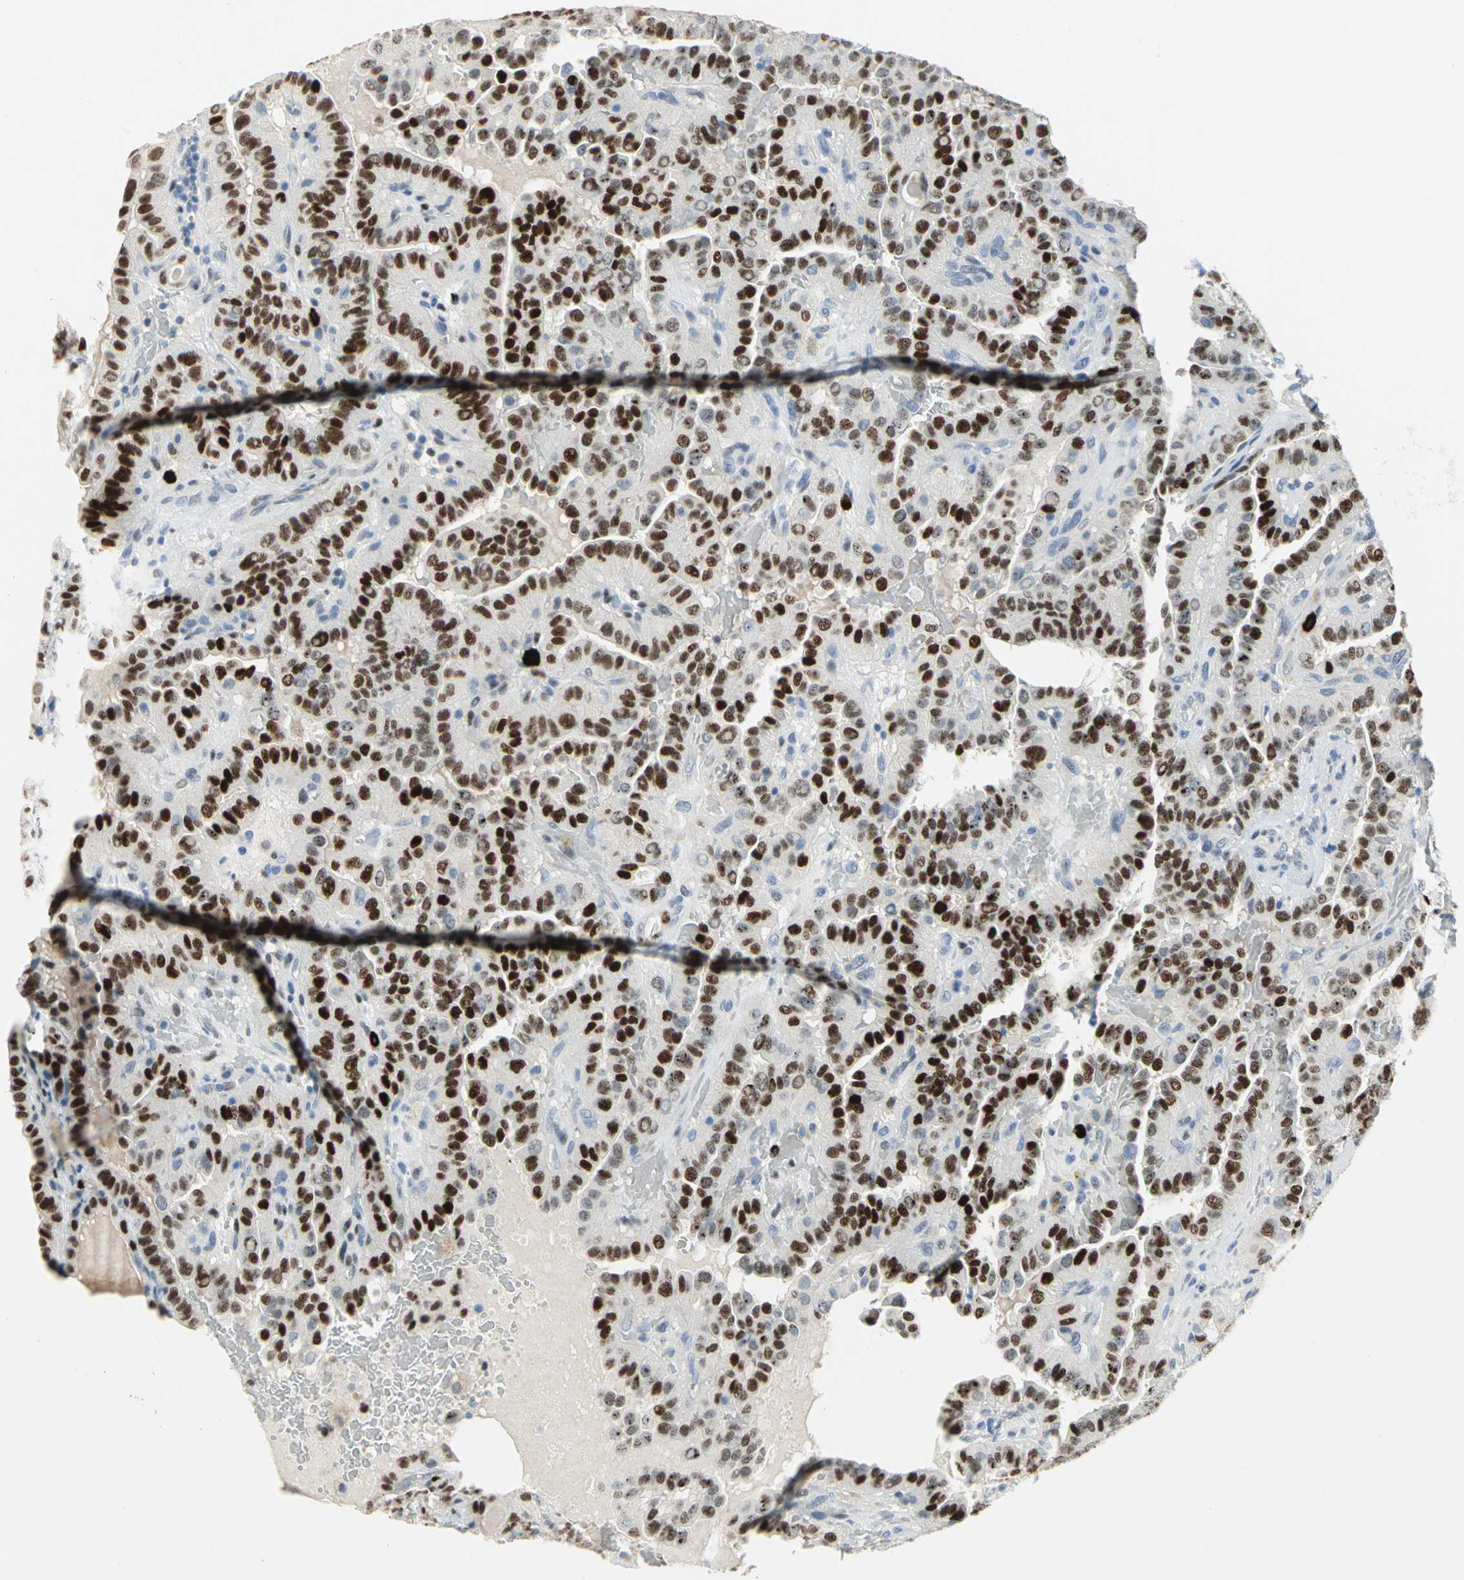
{"staining": {"intensity": "strong", "quantity": ">75%", "location": "nuclear"}, "tissue": "thyroid cancer", "cell_type": "Tumor cells", "image_type": "cancer", "snomed": [{"axis": "morphology", "description": "Papillary adenocarcinoma, NOS"}, {"axis": "topography", "description": "Thyroid gland"}], "caption": "The histopathology image demonstrates staining of papillary adenocarcinoma (thyroid), revealing strong nuclear protein positivity (brown color) within tumor cells. The staining was performed using DAB to visualize the protein expression in brown, while the nuclei were stained in blue with hematoxylin (Magnification: 20x).", "gene": "NAB2", "patient": {"sex": "male", "age": 77}}